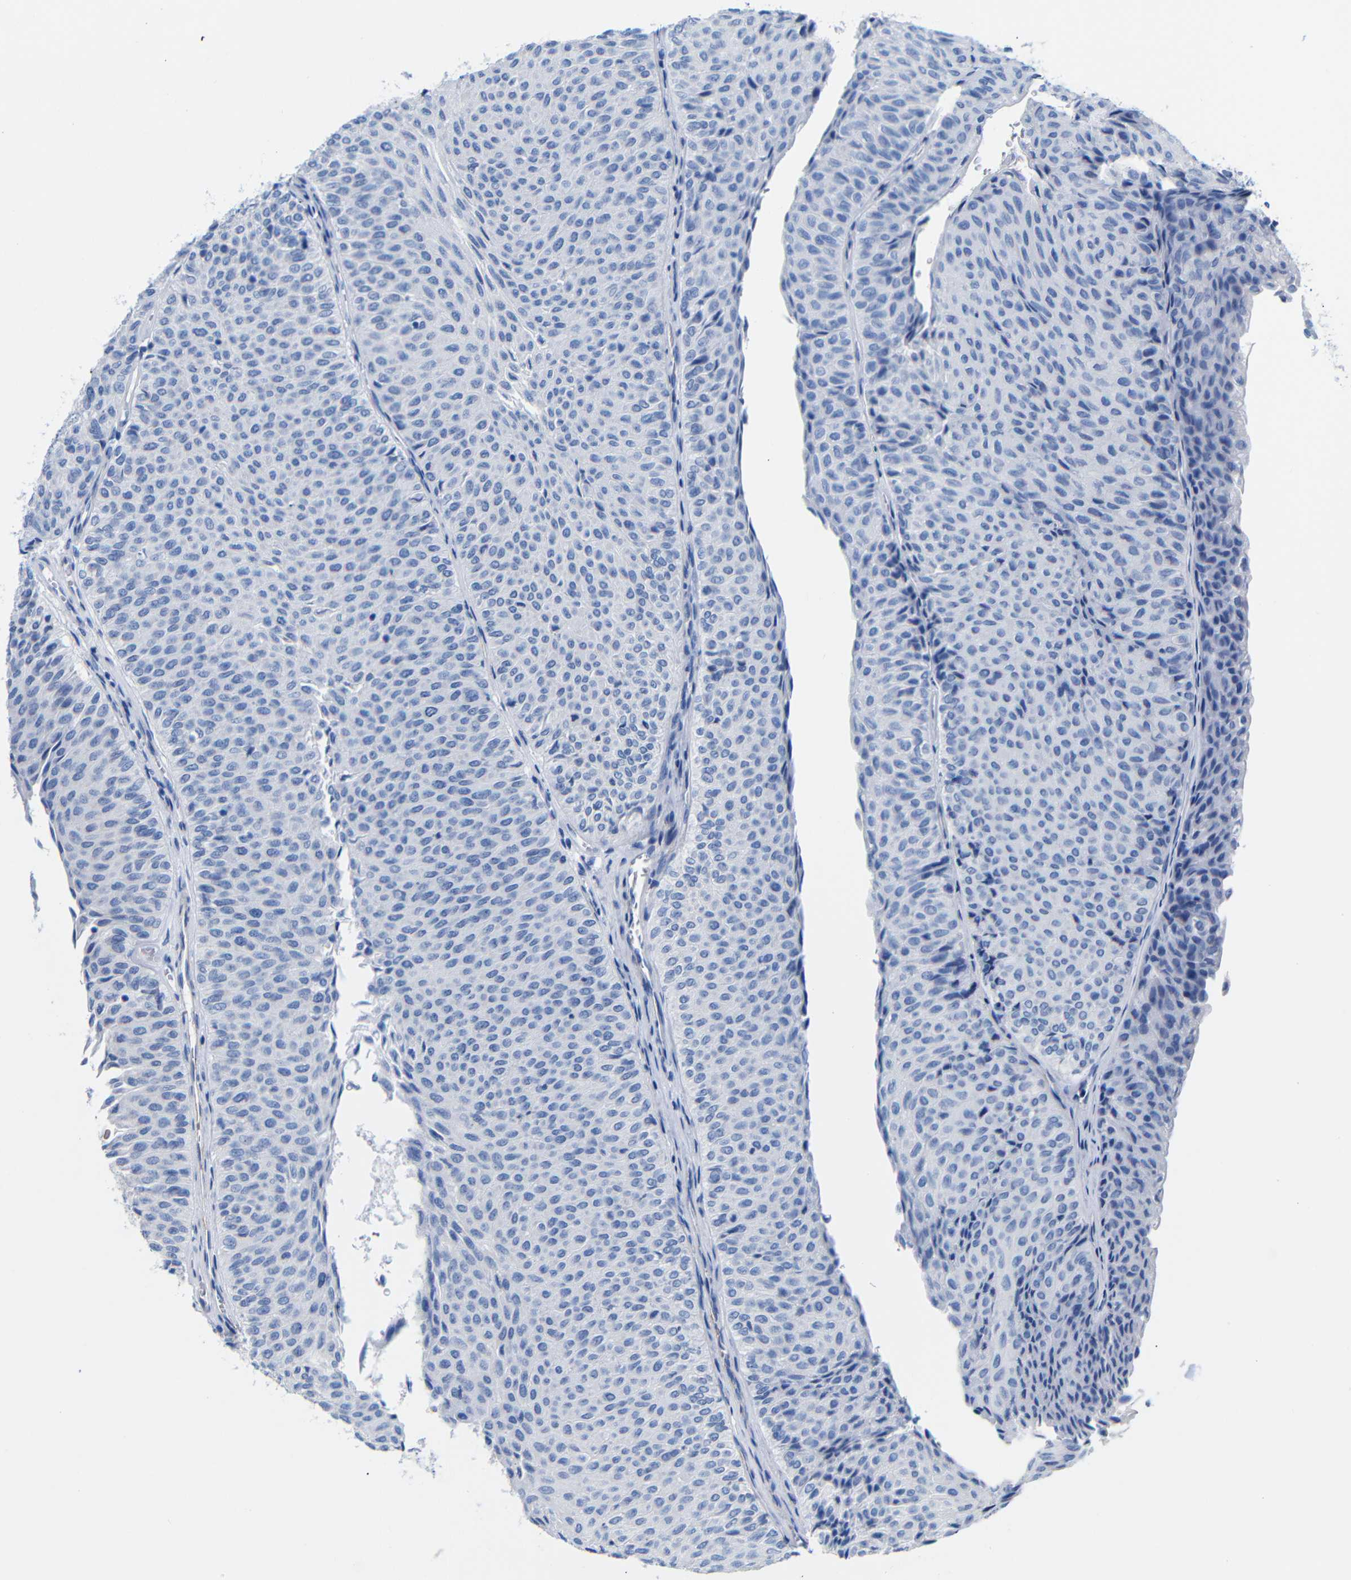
{"staining": {"intensity": "negative", "quantity": "none", "location": "none"}, "tissue": "urothelial cancer", "cell_type": "Tumor cells", "image_type": "cancer", "snomed": [{"axis": "morphology", "description": "Urothelial carcinoma, Low grade"}, {"axis": "topography", "description": "Urinary bladder"}], "caption": "Image shows no protein expression in tumor cells of urothelial carcinoma (low-grade) tissue. The staining was performed using DAB to visualize the protein expression in brown, while the nuclei were stained in blue with hematoxylin (Magnification: 20x).", "gene": "CGNL1", "patient": {"sex": "male", "age": 78}}